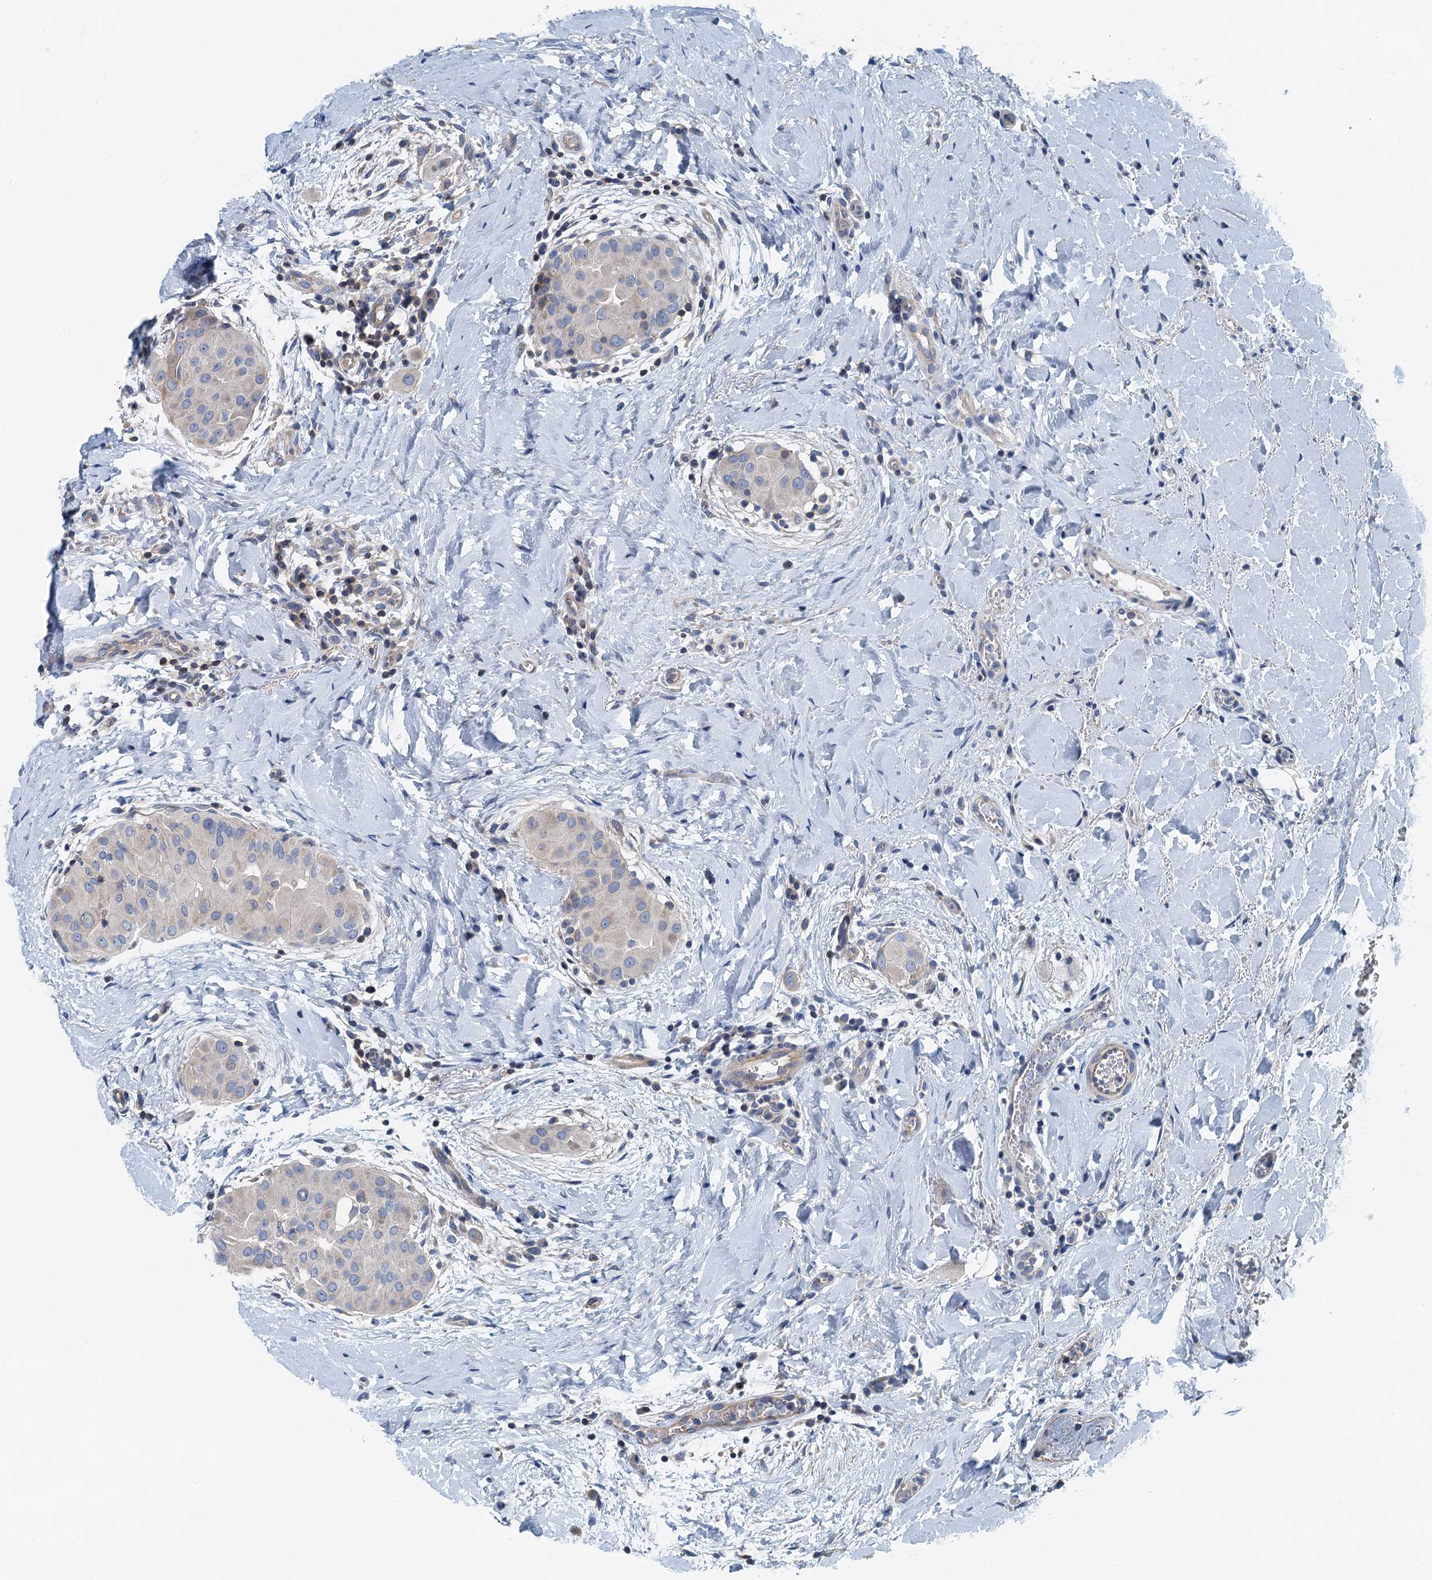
{"staining": {"intensity": "negative", "quantity": "none", "location": "none"}, "tissue": "thyroid cancer", "cell_type": "Tumor cells", "image_type": "cancer", "snomed": [{"axis": "morphology", "description": "Papillary adenocarcinoma, NOS"}, {"axis": "topography", "description": "Thyroid gland"}], "caption": "Protein analysis of papillary adenocarcinoma (thyroid) demonstrates no significant positivity in tumor cells.", "gene": "PPP1R14D", "patient": {"sex": "male", "age": 33}}